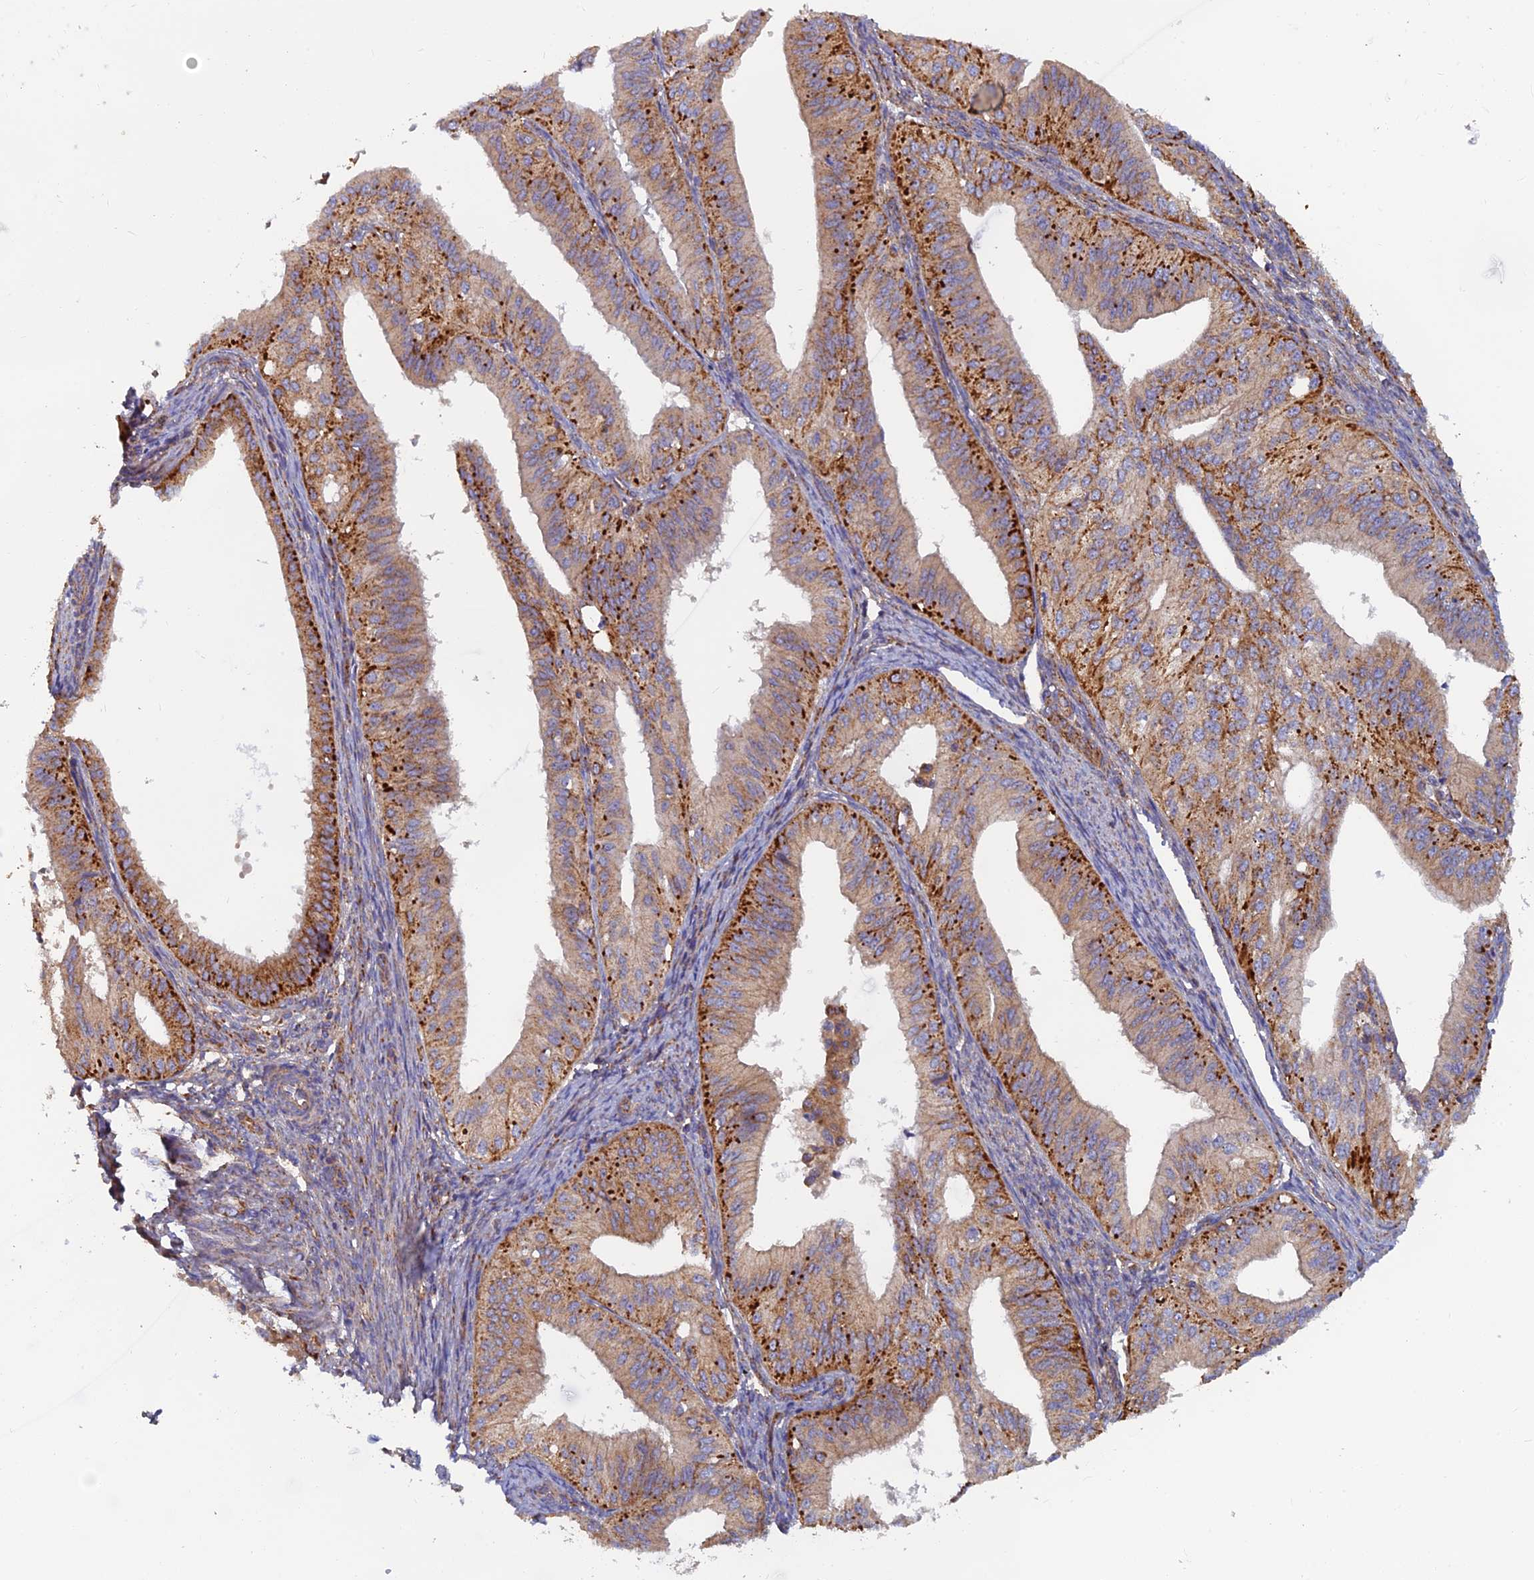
{"staining": {"intensity": "strong", "quantity": "25%-75%", "location": "cytoplasmic/membranous"}, "tissue": "endometrial cancer", "cell_type": "Tumor cells", "image_type": "cancer", "snomed": [{"axis": "morphology", "description": "Adenocarcinoma, NOS"}, {"axis": "topography", "description": "Endometrium"}], "caption": "Immunohistochemical staining of endometrial cancer shows strong cytoplasmic/membranous protein expression in approximately 25%-75% of tumor cells.", "gene": "MRPS9", "patient": {"sex": "female", "age": 50}}